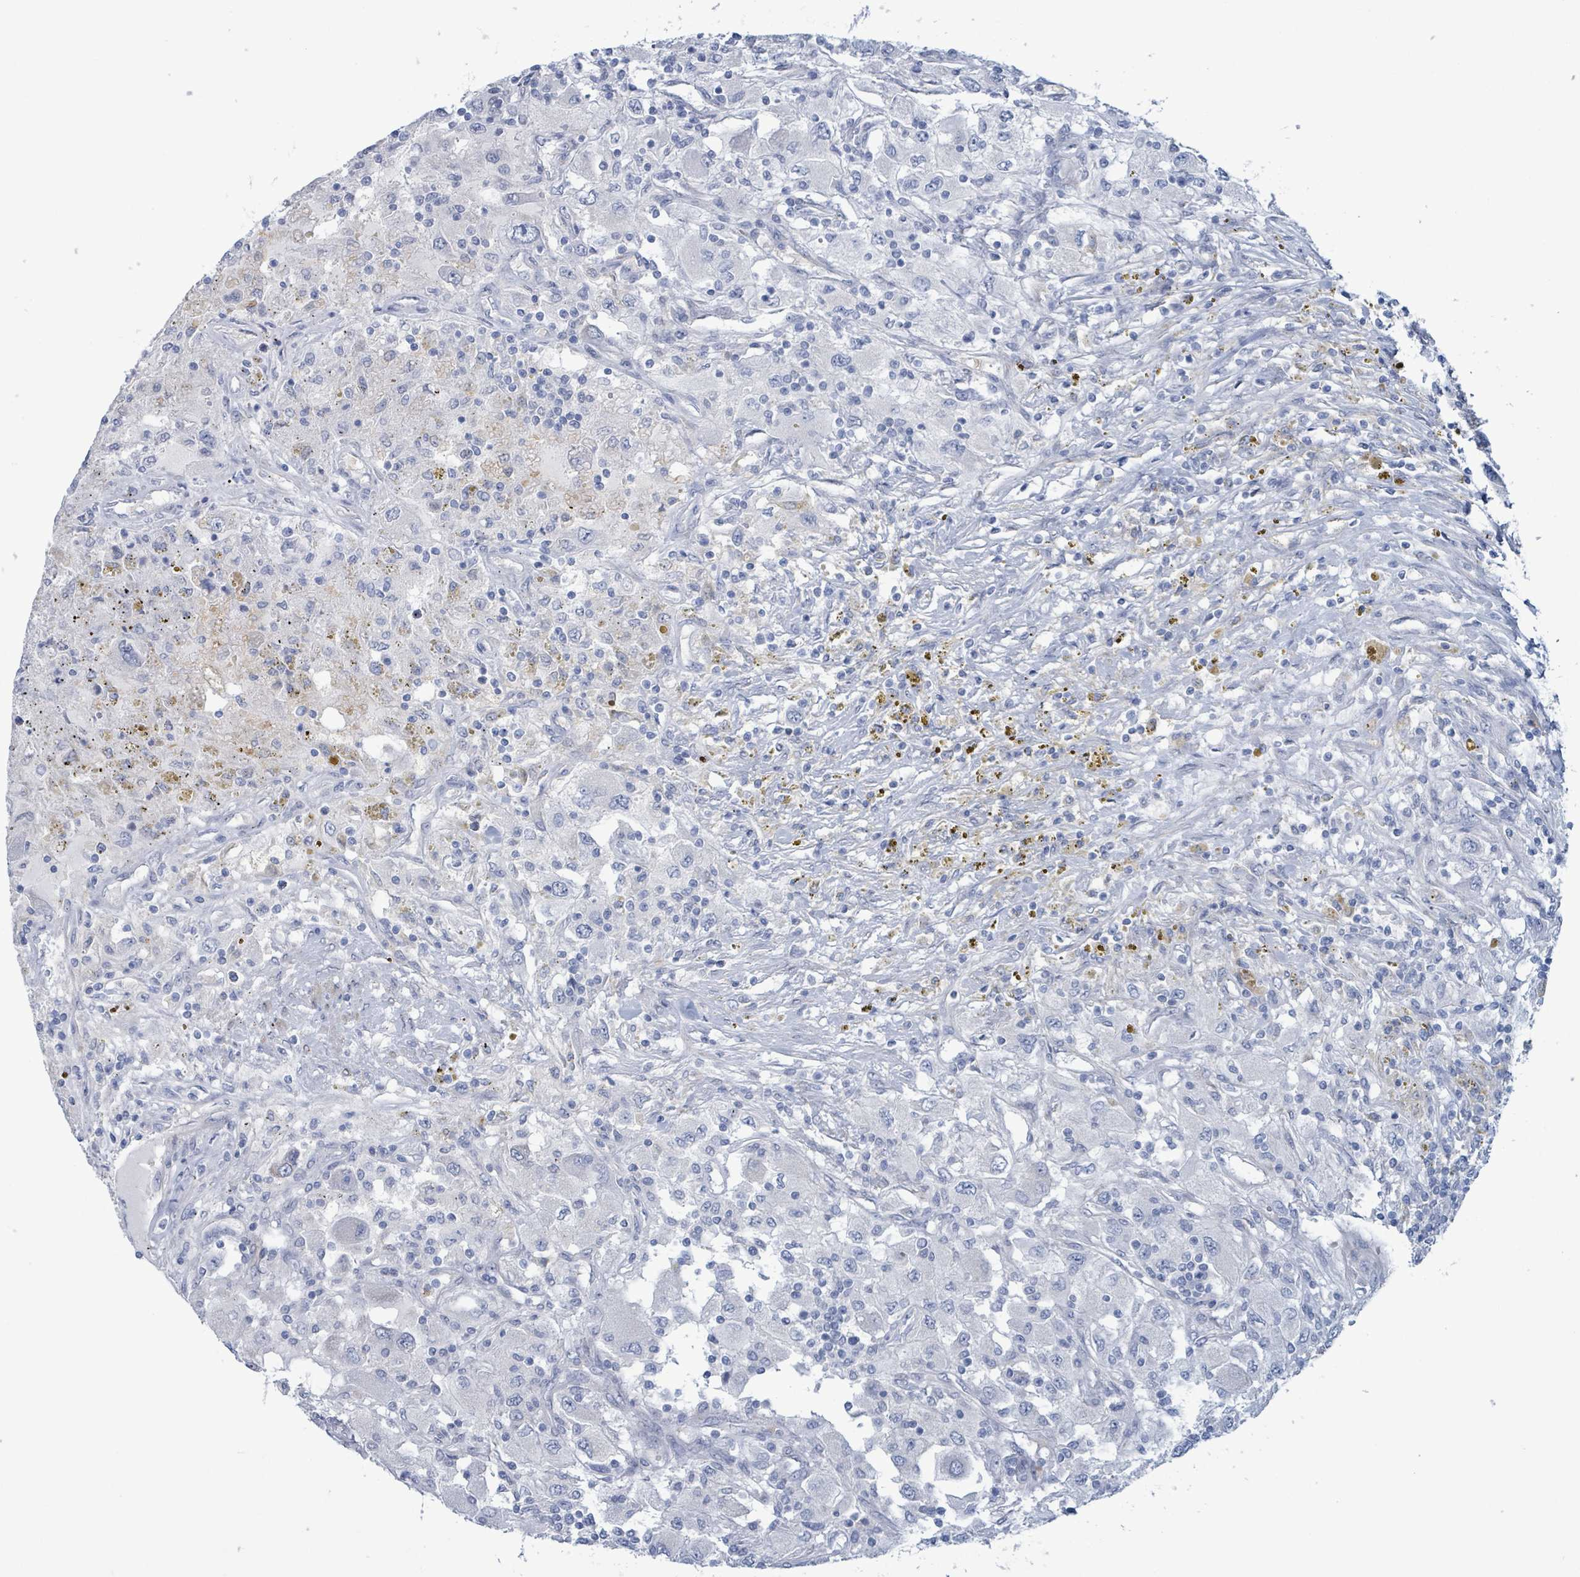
{"staining": {"intensity": "negative", "quantity": "none", "location": "none"}, "tissue": "renal cancer", "cell_type": "Tumor cells", "image_type": "cancer", "snomed": [{"axis": "morphology", "description": "Adenocarcinoma, NOS"}, {"axis": "topography", "description": "Kidney"}], "caption": "The immunohistochemistry micrograph has no significant positivity in tumor cells of renal adenocarcinoma tissue.", "gene": "PKLR", "patient": {"sex": "female", "age": 67}}